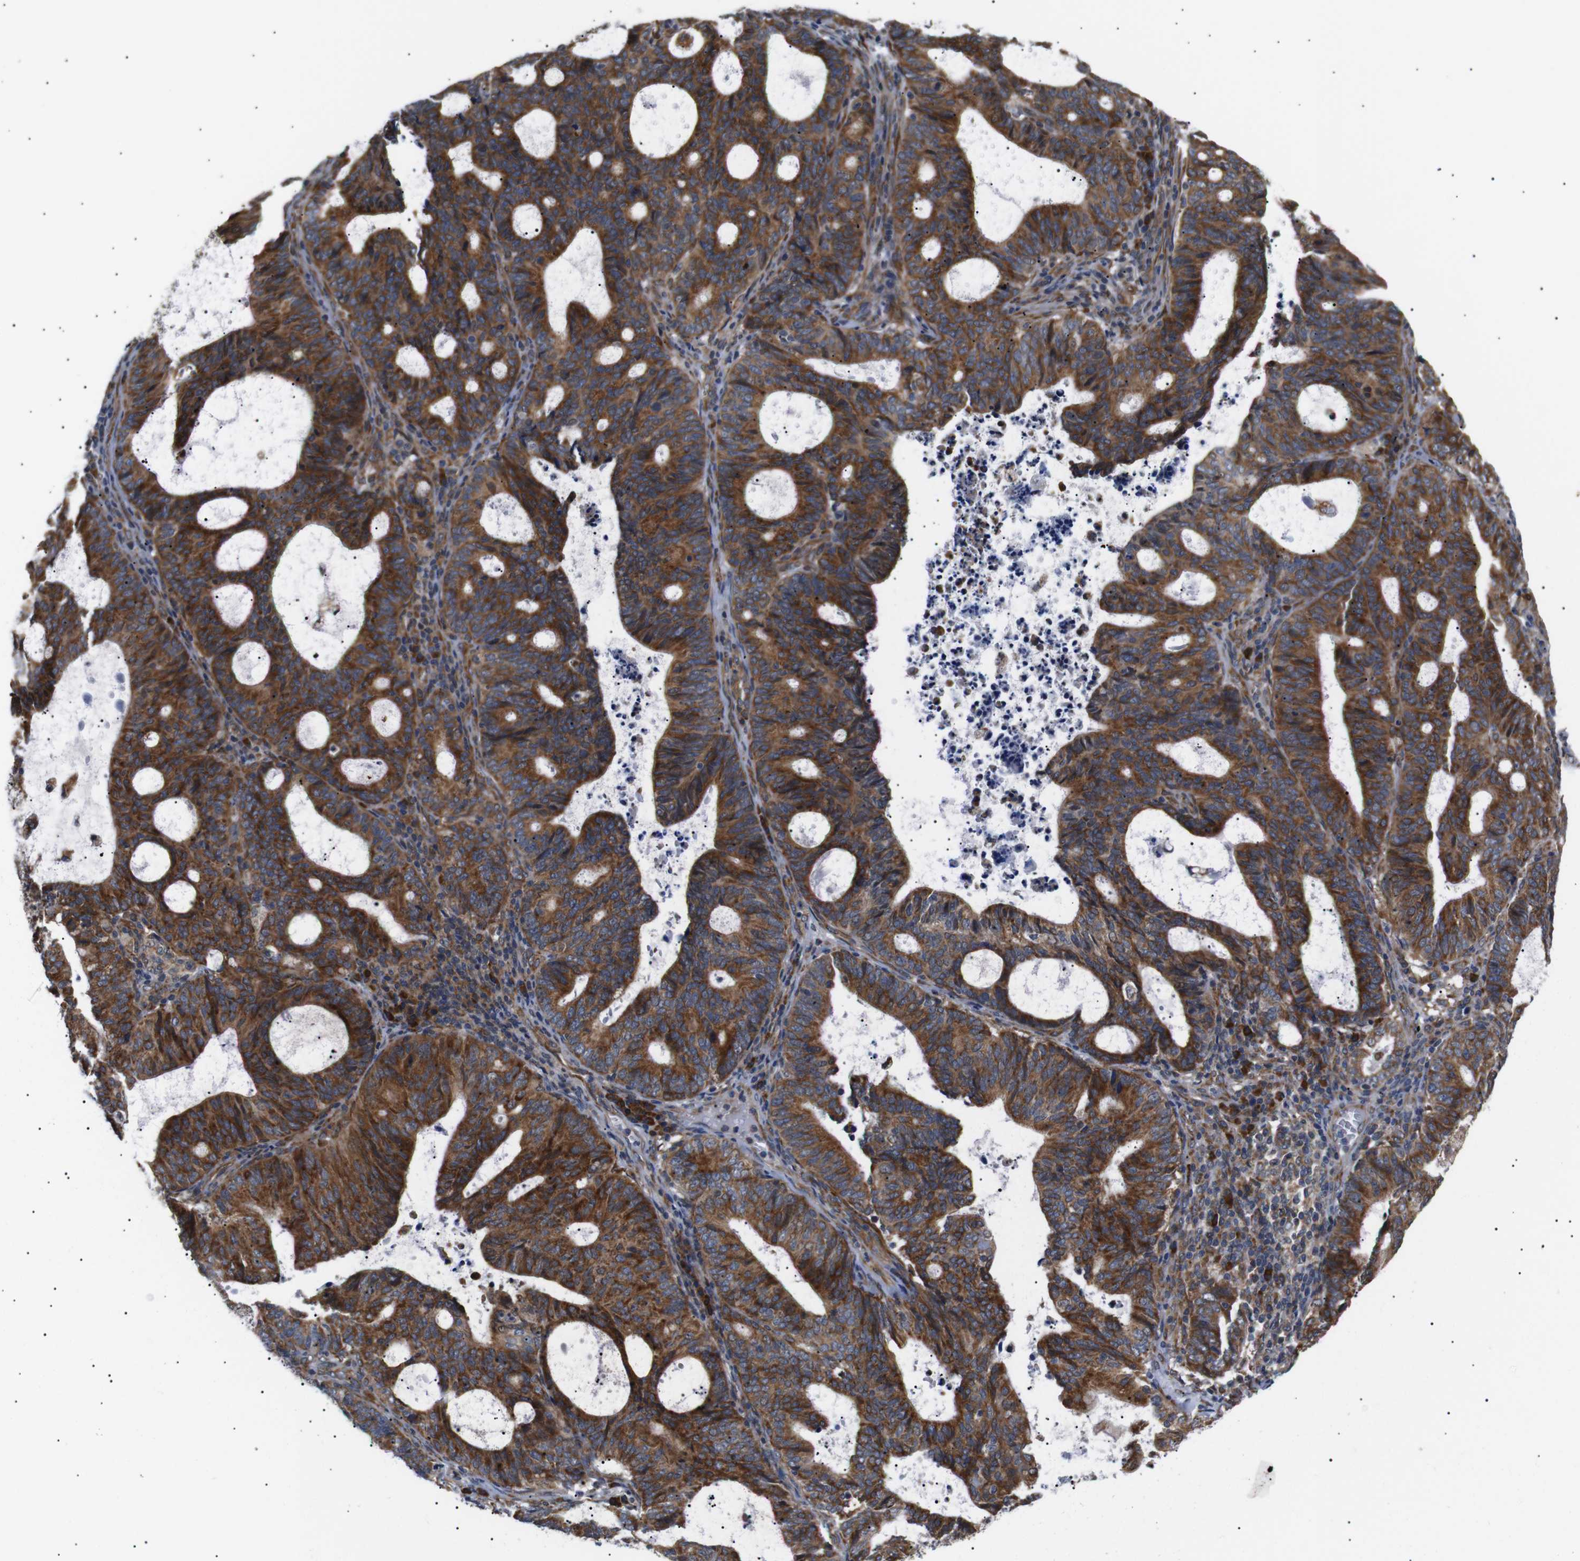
{"staining": {"intensity": "strong", "quantity": ">75%", "location": "cytoplasmic/membranous"}, "tissue": "endometrial cancer", "cell_type": "Tumor cells", "image_type": "cancer", "snomed": [{"axis": "morphology", "description": "Adenocarcinoma, NOS"}, {"axis": "topography", "description": "Uterus"}], "caption": "This is a histology image of IHC staining of adenocarcinoma (endometrial), which shows strong positivity in the cytoplasmic/membranous of tumor cells.", "gene": "KANK4", "patient": {"sex": "female", "age": 83}}